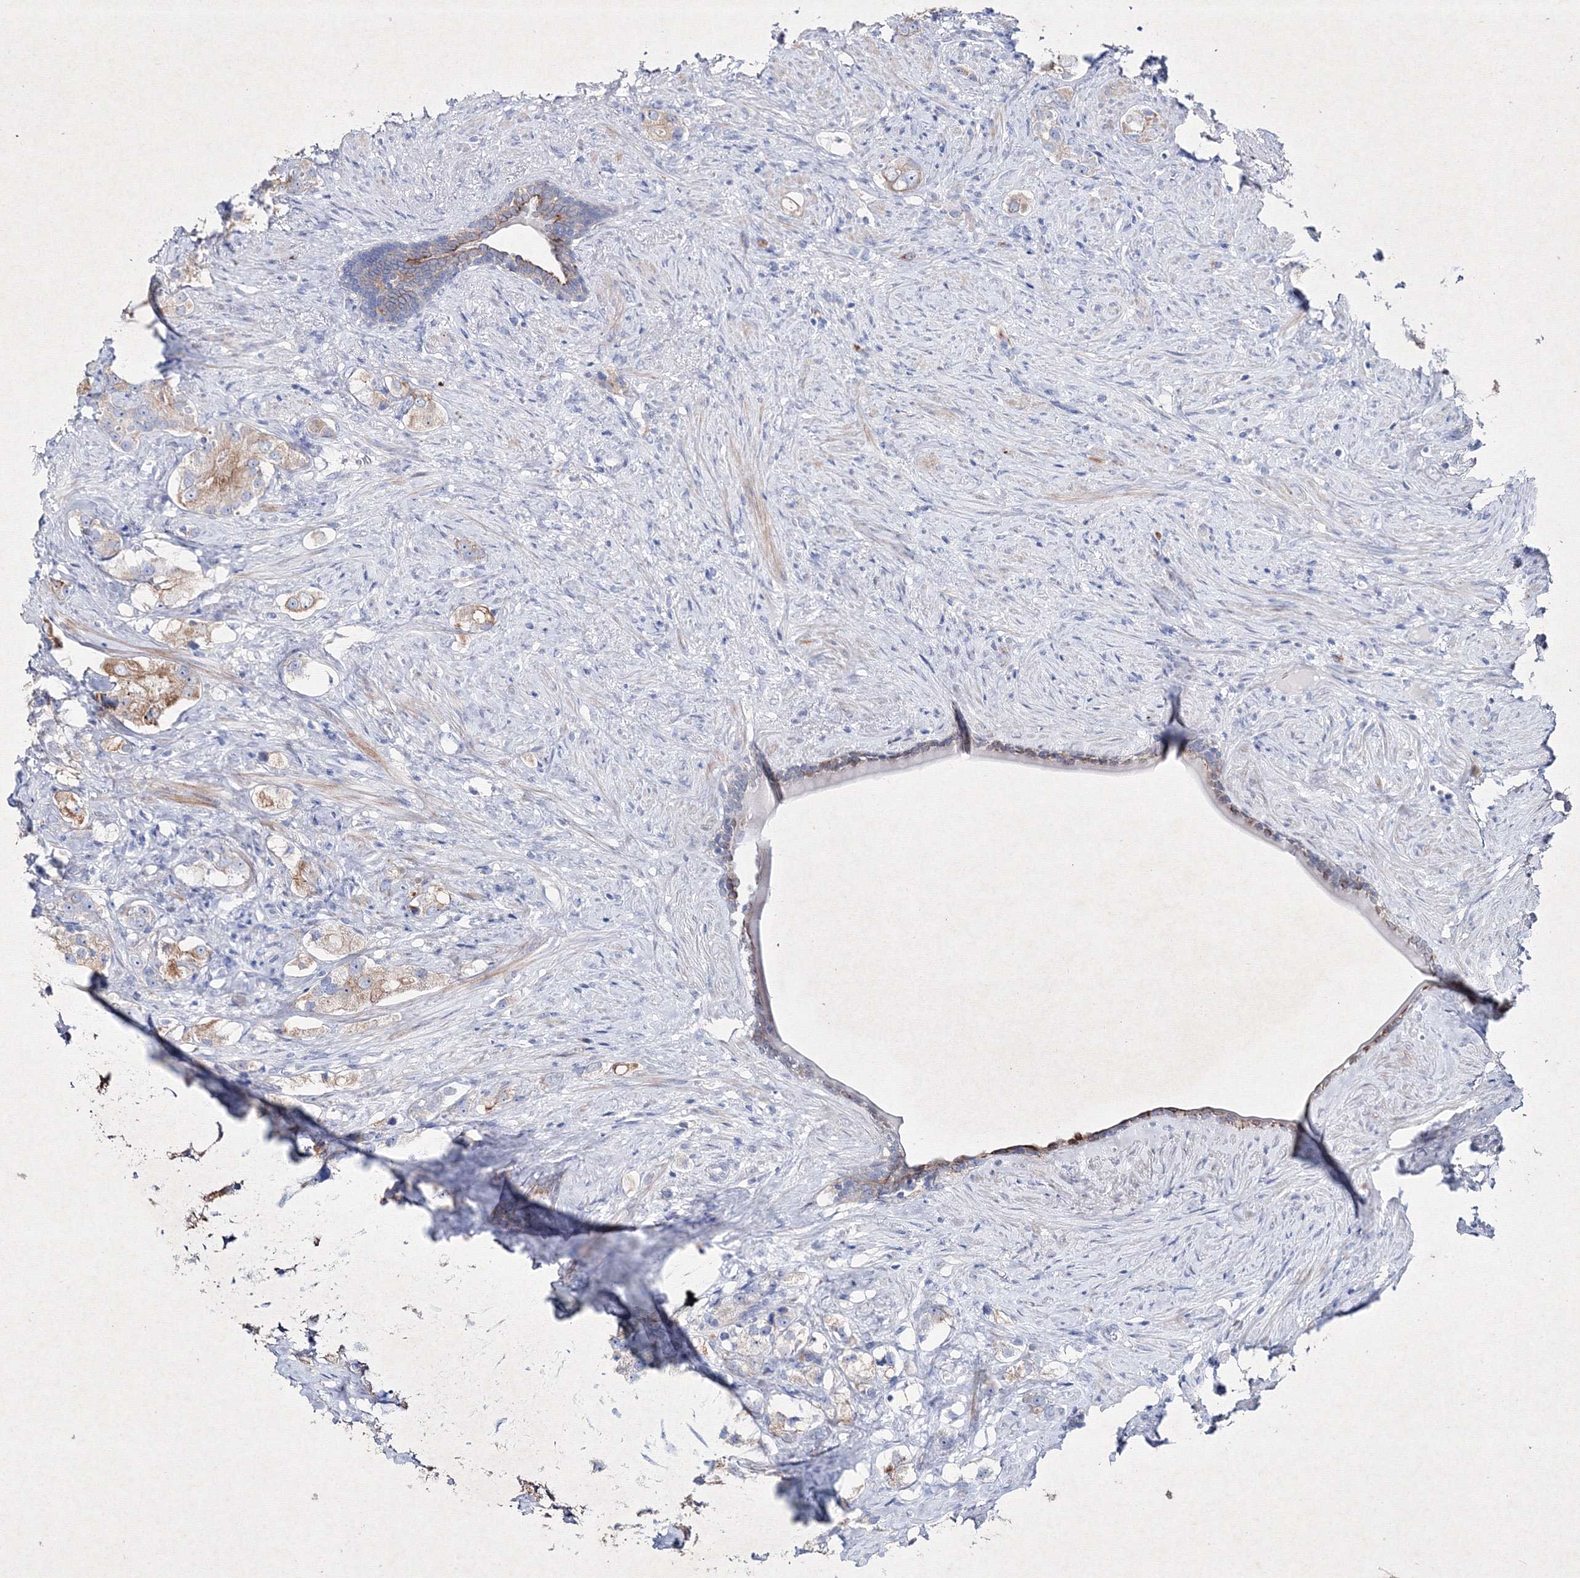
{"staining": {"intensity": "weak", "quantity": "25%-75%", "location": "cytoplasmic/membranous"}, "tissue": "prostate cancer", "cell_type": "Tumor cells", "image_type": "cancer", "snomed": [{"axis": "morphology", "description": "Adenocarcinoma, High grade"}, {"axis": "topography", "description": "Prostate"}], "caption": "A low amount of weak cytoplasmic/membranous positivity is appreciated in about 25%-75% of tumor cells in prostate cancer tissue.", "gene": "SMIM29", "patient": {"sex": "male", "age": 63}}